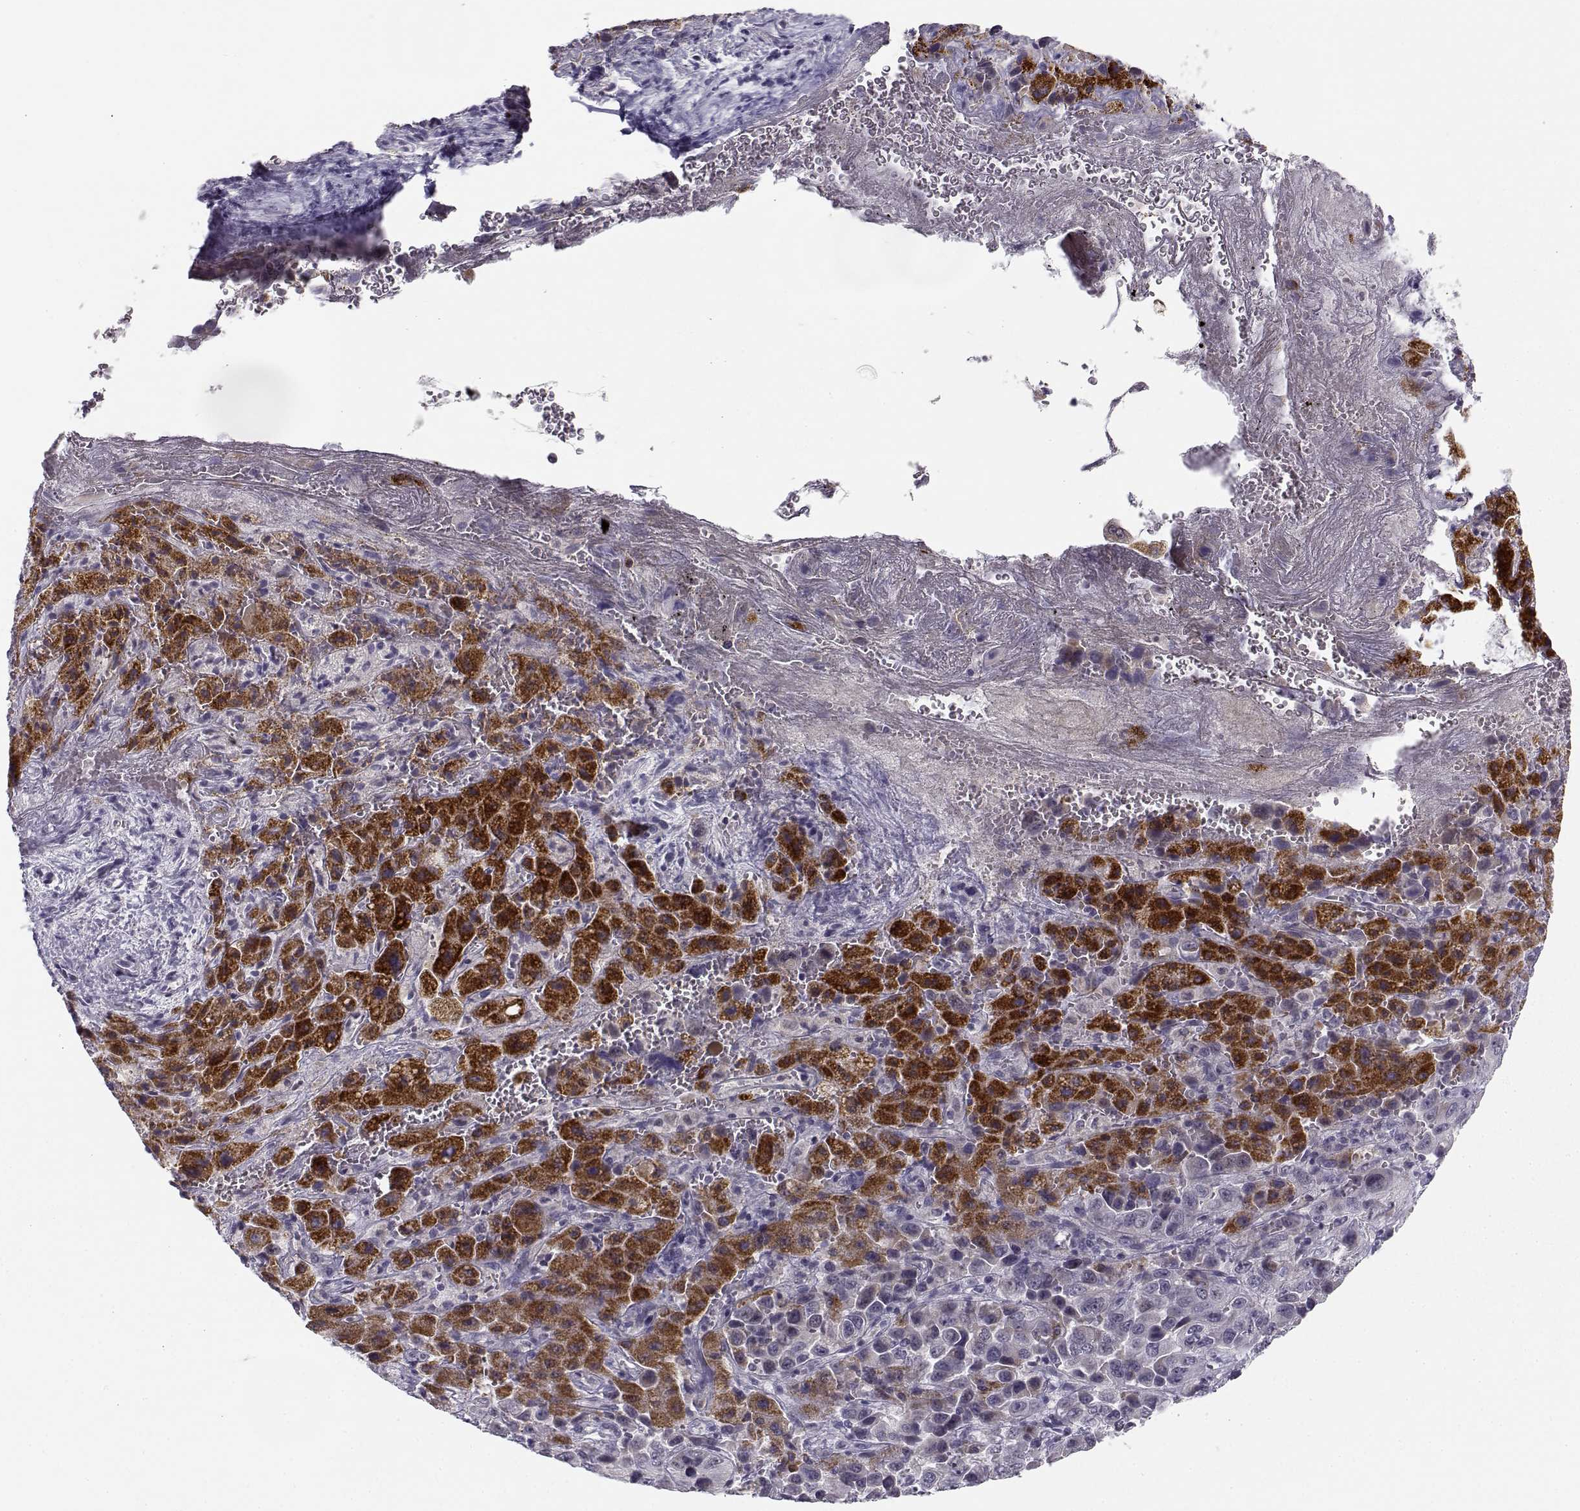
{"staining": {"intensity": "strong", "quantity": "<25%", "location": "cytoplasmic/membranous"}, "tissue": "liver cancer", "cell_type": "Tumor cells", "image_type": "cancer", "snomed": [{"axis": "morphology", "description": "Cholangiocarcinoma"}, {"axis": "topography", "description": "Liver"}], "caption": "IHC of human liver cancer demonstrates medium levels of strong cytoplasmic/membranous positivity in approximately <25% of tumor cells. Immunohistochemistry (ihc) stains the protein of interest in brown and the nuclei are stained blue.", "gene": "DDX25", "patient": {"sex": "female", "age": 52}}